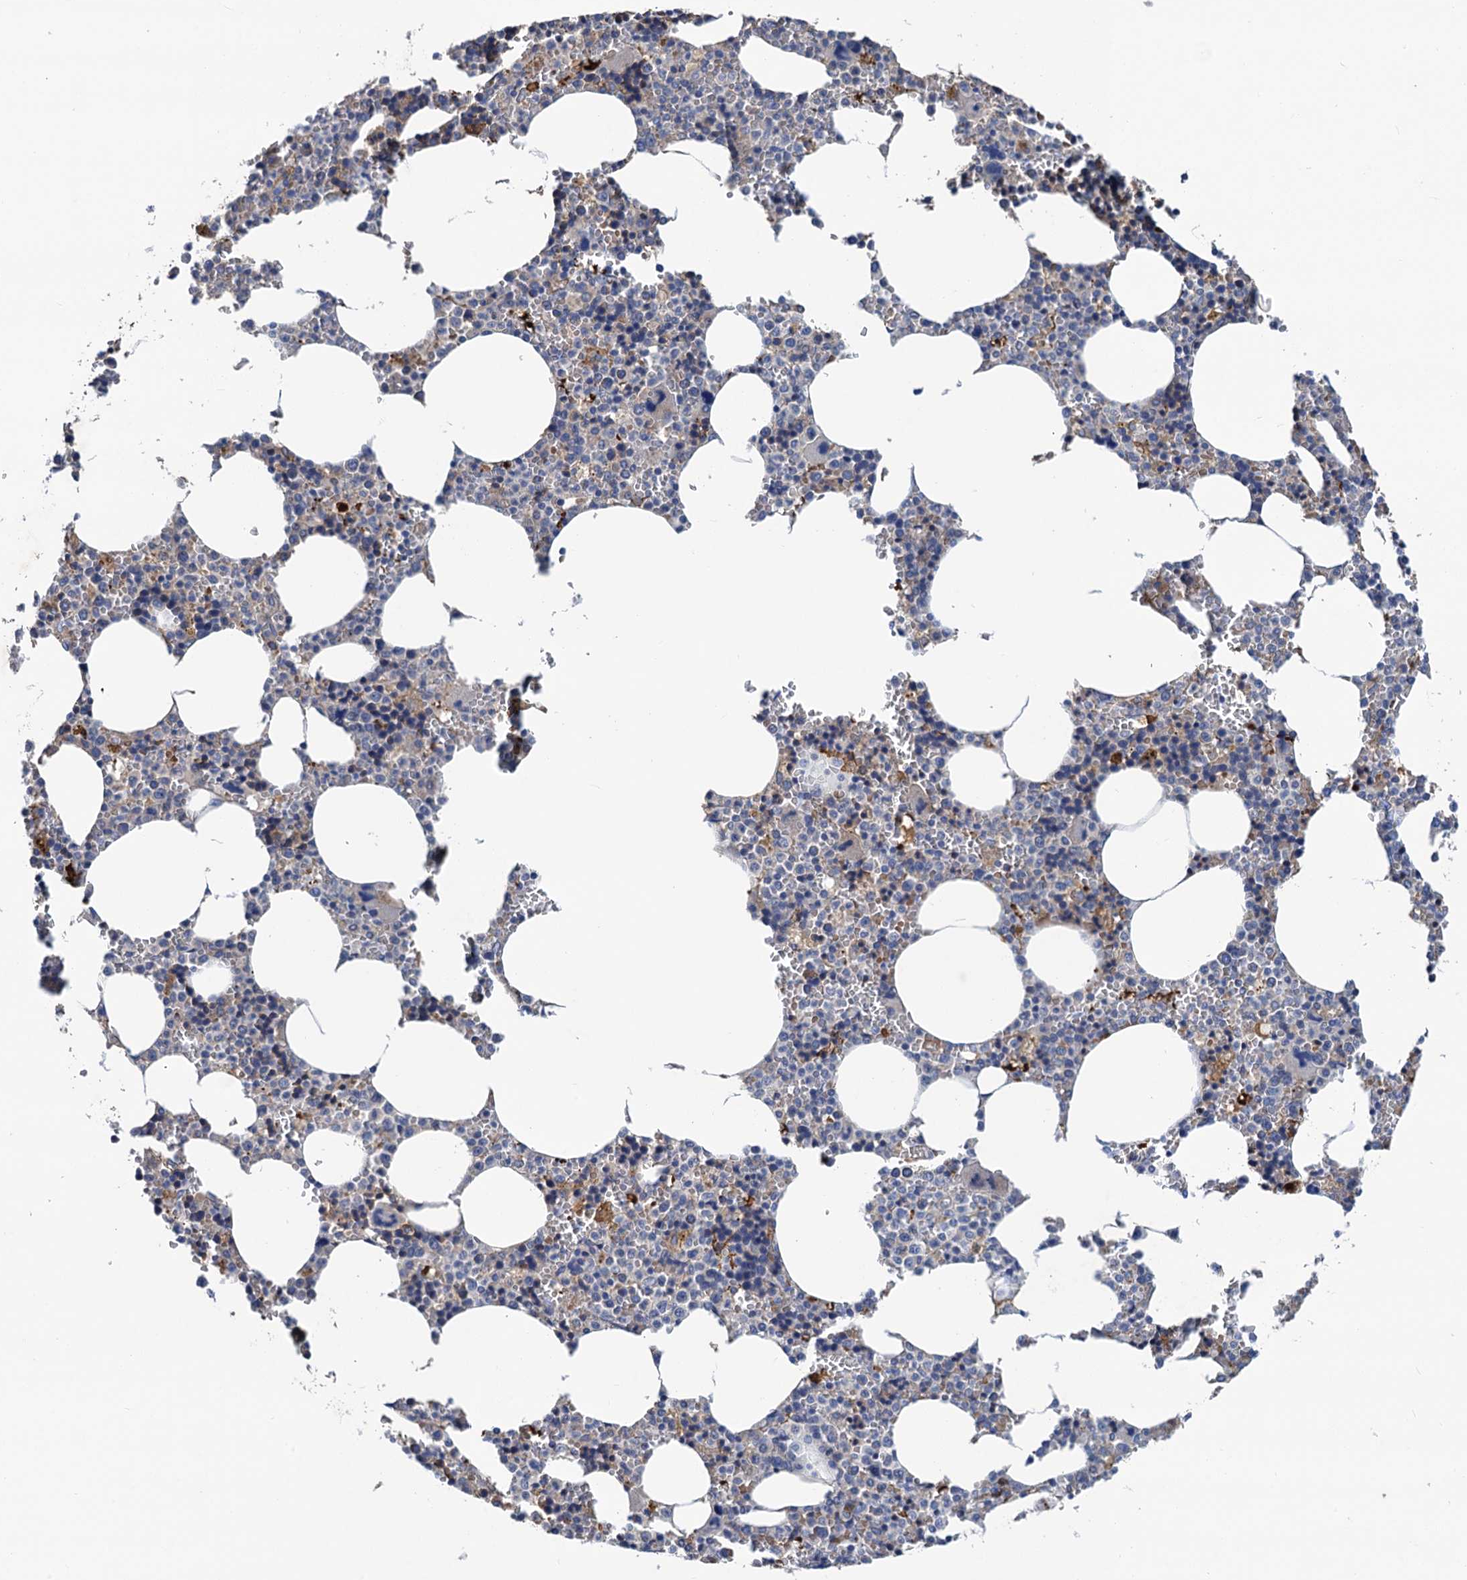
{"staining": {"intensity": "negative", "quantity": "none", "location": "none"}, "tissue": "bone marrow", "cell_type": "Hematopoietic cells", "image_type": "normal", "snomed": [{"axis": "morphology", "description": "Normal tissue, NOS"}, {"axis": "topography", "description": "Bone marrow"}], "caption": "DAB immunohistochemical staining of normal human bone marrow shows no significant positivity in hematopoietic cells. The staining was performed using DAB (3,3'-diaminobenzidine) to visualize the protein expression in brown, while the nuclei were stained in blue with hematoxylin (Magnification: 20x).", "gene": "SMCO3", "patient": {"sex": "male", "age": 70}}